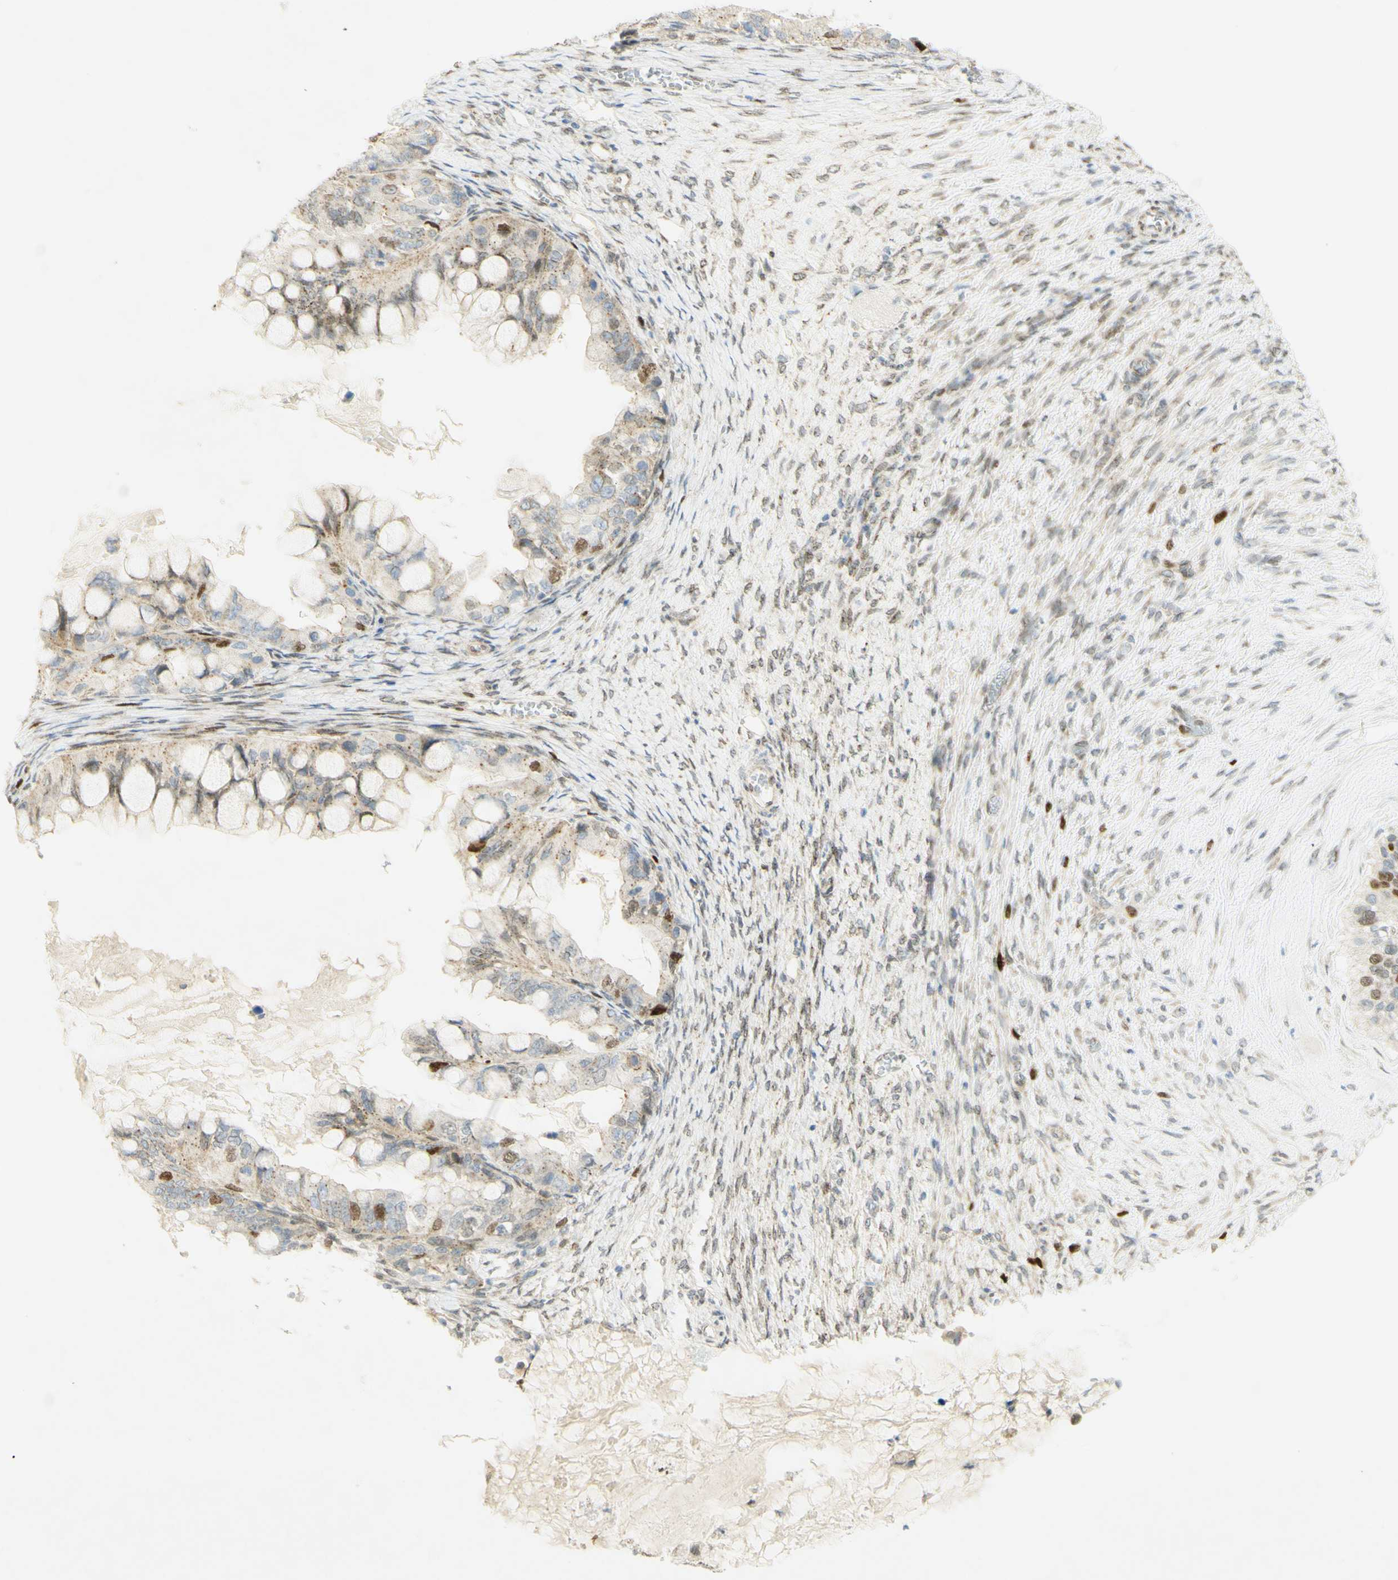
{"staining": {"intensity": "moderate", "quantity": "<25%", "location": "nuclear"}, "tissue": "ovarian cancer", "cell_type": "Tumor cells", "image_type": "cancer", "snomed": [{"axis": "morphology", "description": "Cystadenocarcinoma, mucinous, NOS"}, {"axis": "topography", "description": "Ovary"}], "caption": "This photomicrograph displays mucinous cystadenocarcinoma (ovarian) stained with immunohistochemistry to label a protein in brown. The nuclear of tumor cells show moderate positivity for the protein. Nuclei are counter-stained blue.", "gene": "E2F1", "patient": {"sex": "female", "age": 80}}